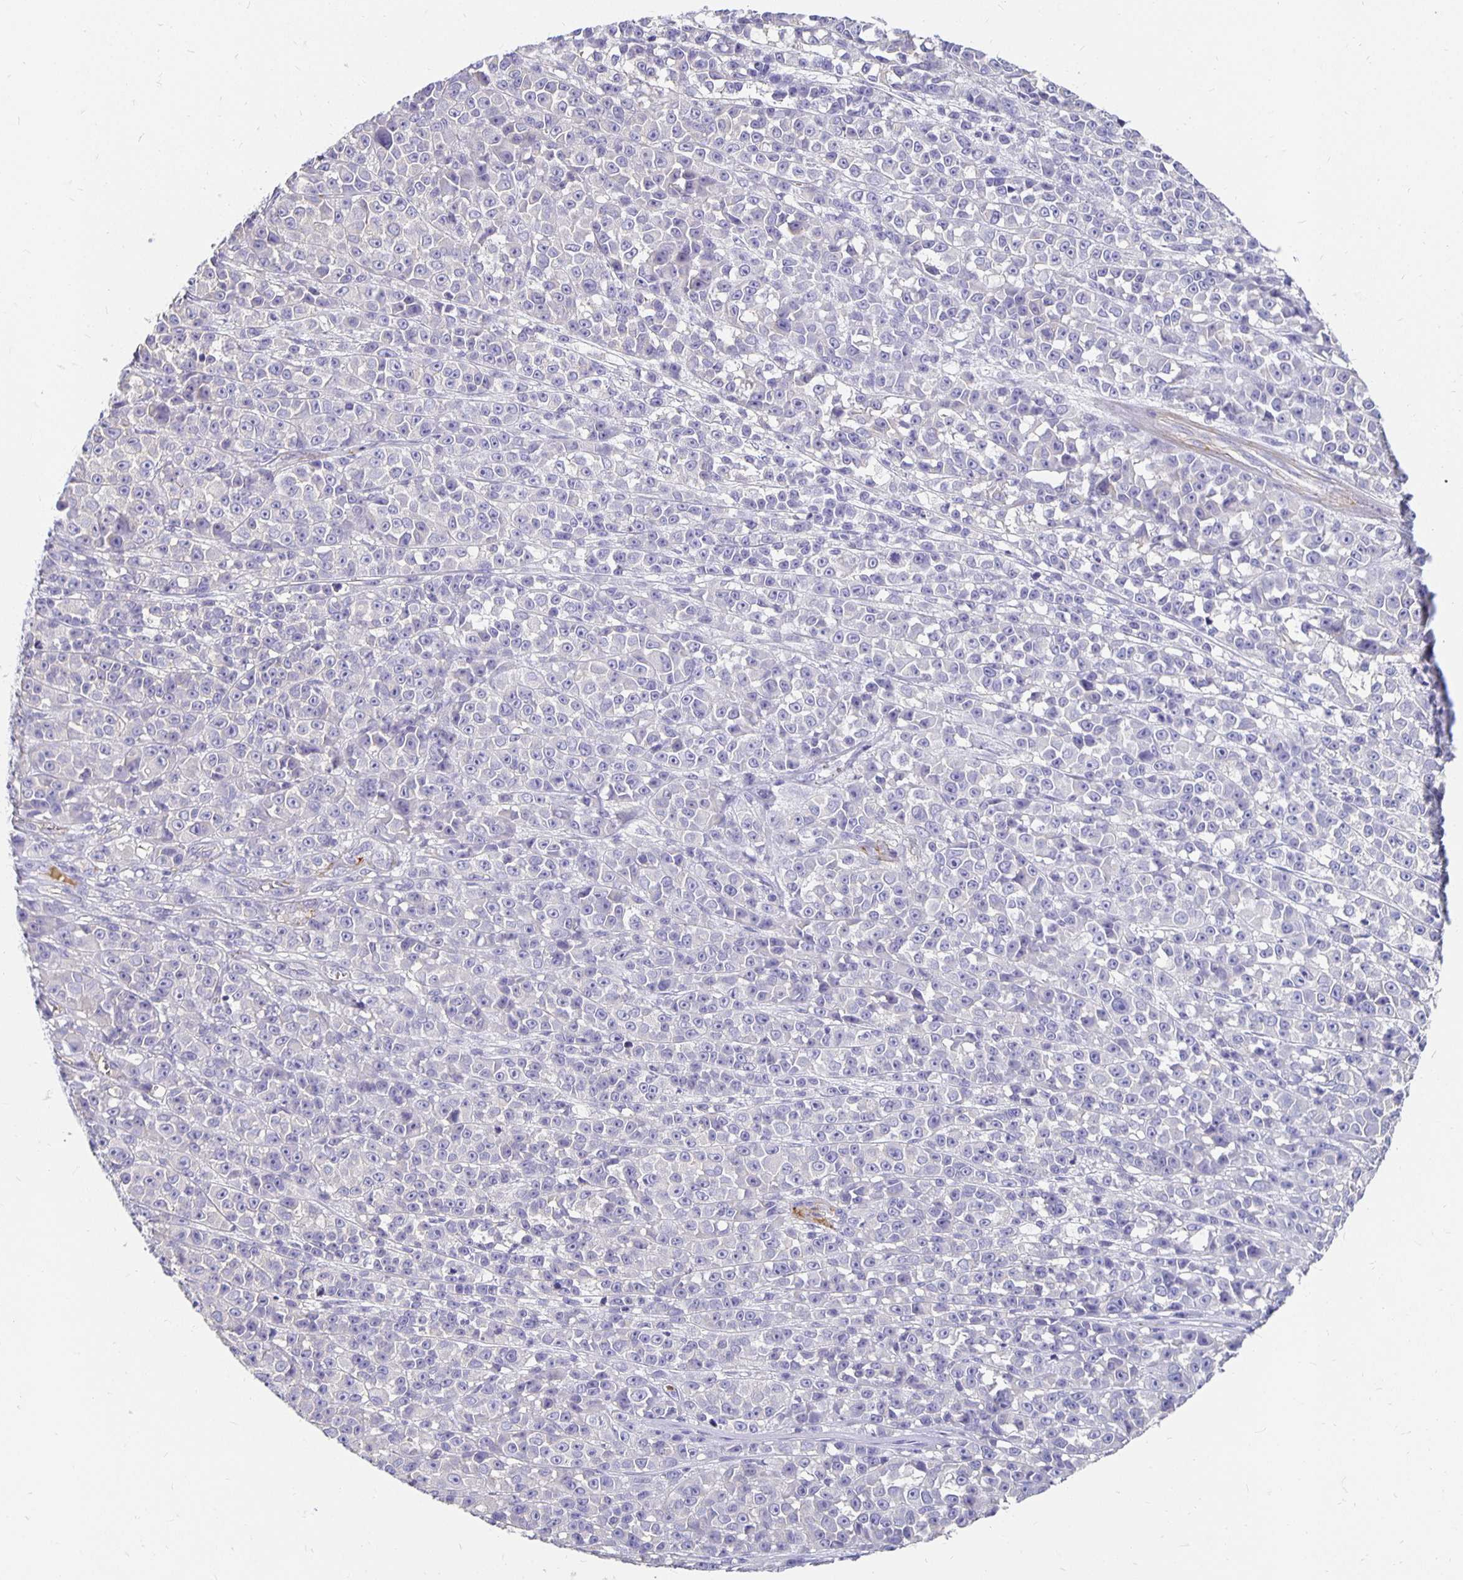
{"staining": {"intensity": "negative", "quantity": "none", "location": "none"}, "tissue": "melanoma", "cell_type": "Tumor cells", "image_type": "cancer", "snomed": [{"axis": "morphology", "description": "Malignant melanoma, NOS"}, {"axis": "topography", "description": "Skin"}, {"axis": "topography", "description": "Skin of back"}], "caption": "The immunohistochemistry histopathology image has no significant expression in tumor cells of melanoma tissue.", "gene": "APOB", "patient": {"sex": "male", "age": 91}}